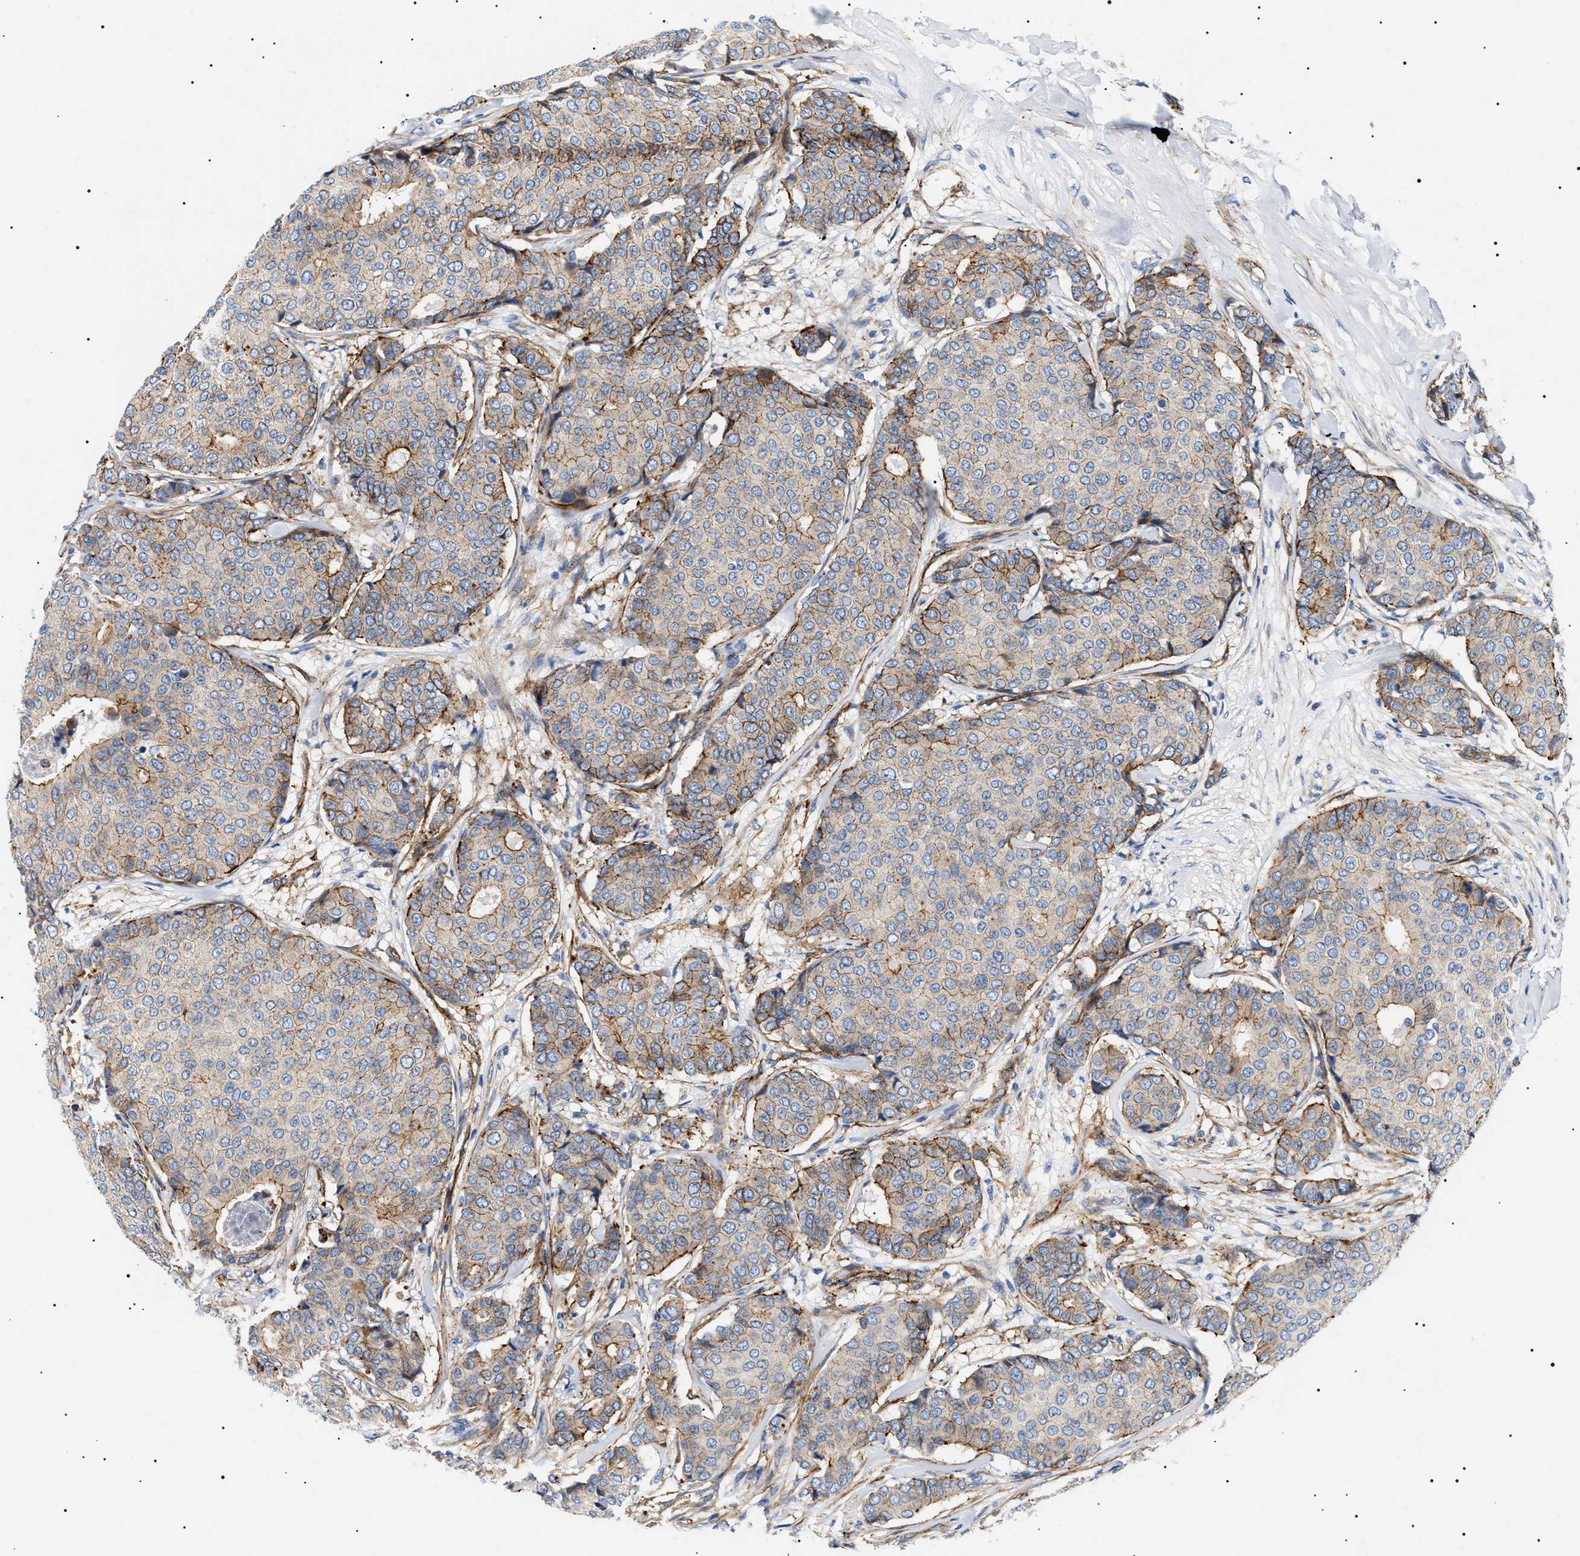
{"staining": {"intensity": "moderate", "quantity": "25%-75%", "location": "cytoplasmic/membranous"}, "tissue": "breast cancer", "cell_type": "Tumor cells", "image_type": "cancer", "snomed": [{"axis": "morphology", "description": "Duct carcinoma"}, {"axis": "topography", "description": "Breast"}], "caption": "Approximately 25%-75% of tumor cells in invasive ductal carcinoma (breast) show moderate cytoplasmic/membranous protein positivity as visualized by brown immunohistochemical staining.", "gene": "TMEM222", "patient": {"sex": "female", "age": 75}}